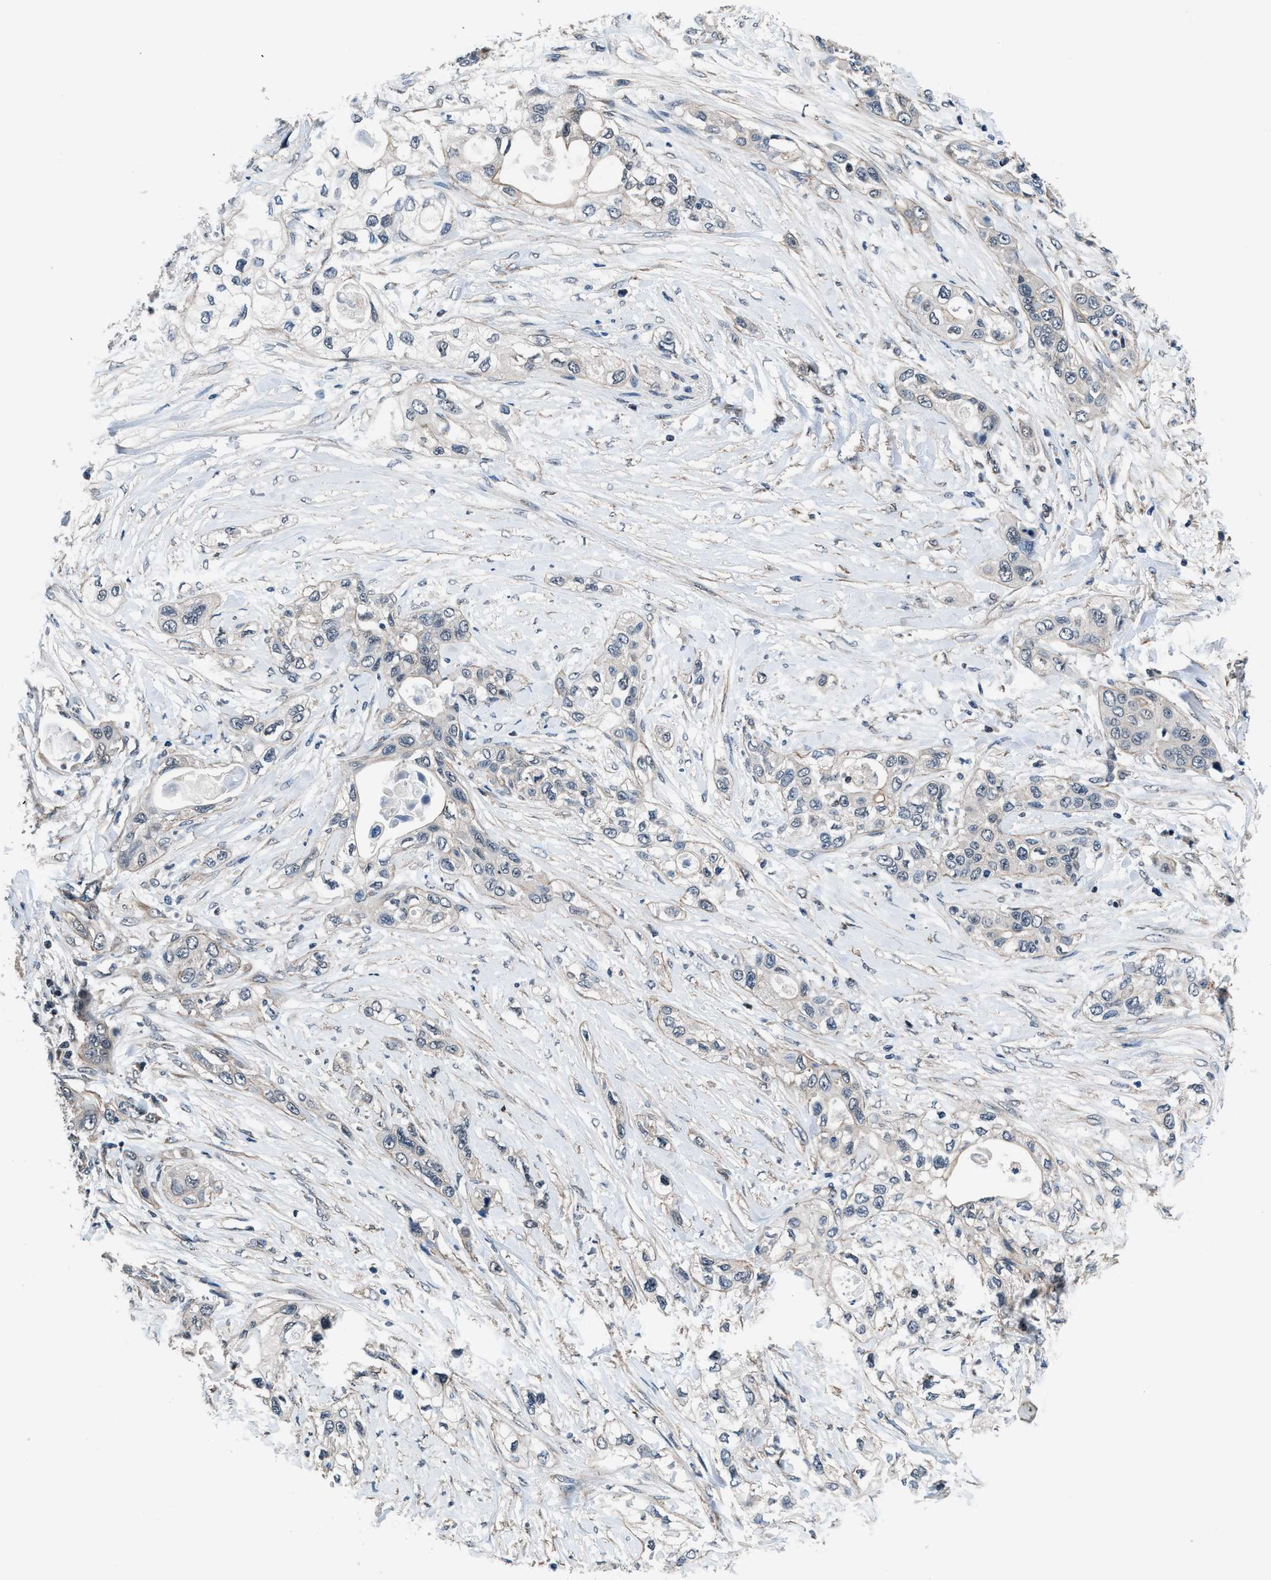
{"staining": {"intensity": "negative", "quantity": "none", "location": "none"}, "tissue": "pancreatic cancer", "cell_type": "Tumor cells", "image_type": "cancer", "snomed": [{"axis": "morphology", "description": "Adenocarcinoma, NOS"}, {"axis": "topography", "description": "Pancreas"}], "caption": "Immunohistochemical staining of pancreatic adenocarcinoma shows no significant expression in tumor cells. Nuclei are stained in blue.", "gene": "SETD5", "patient": {"sex": "female", "age": 70}}